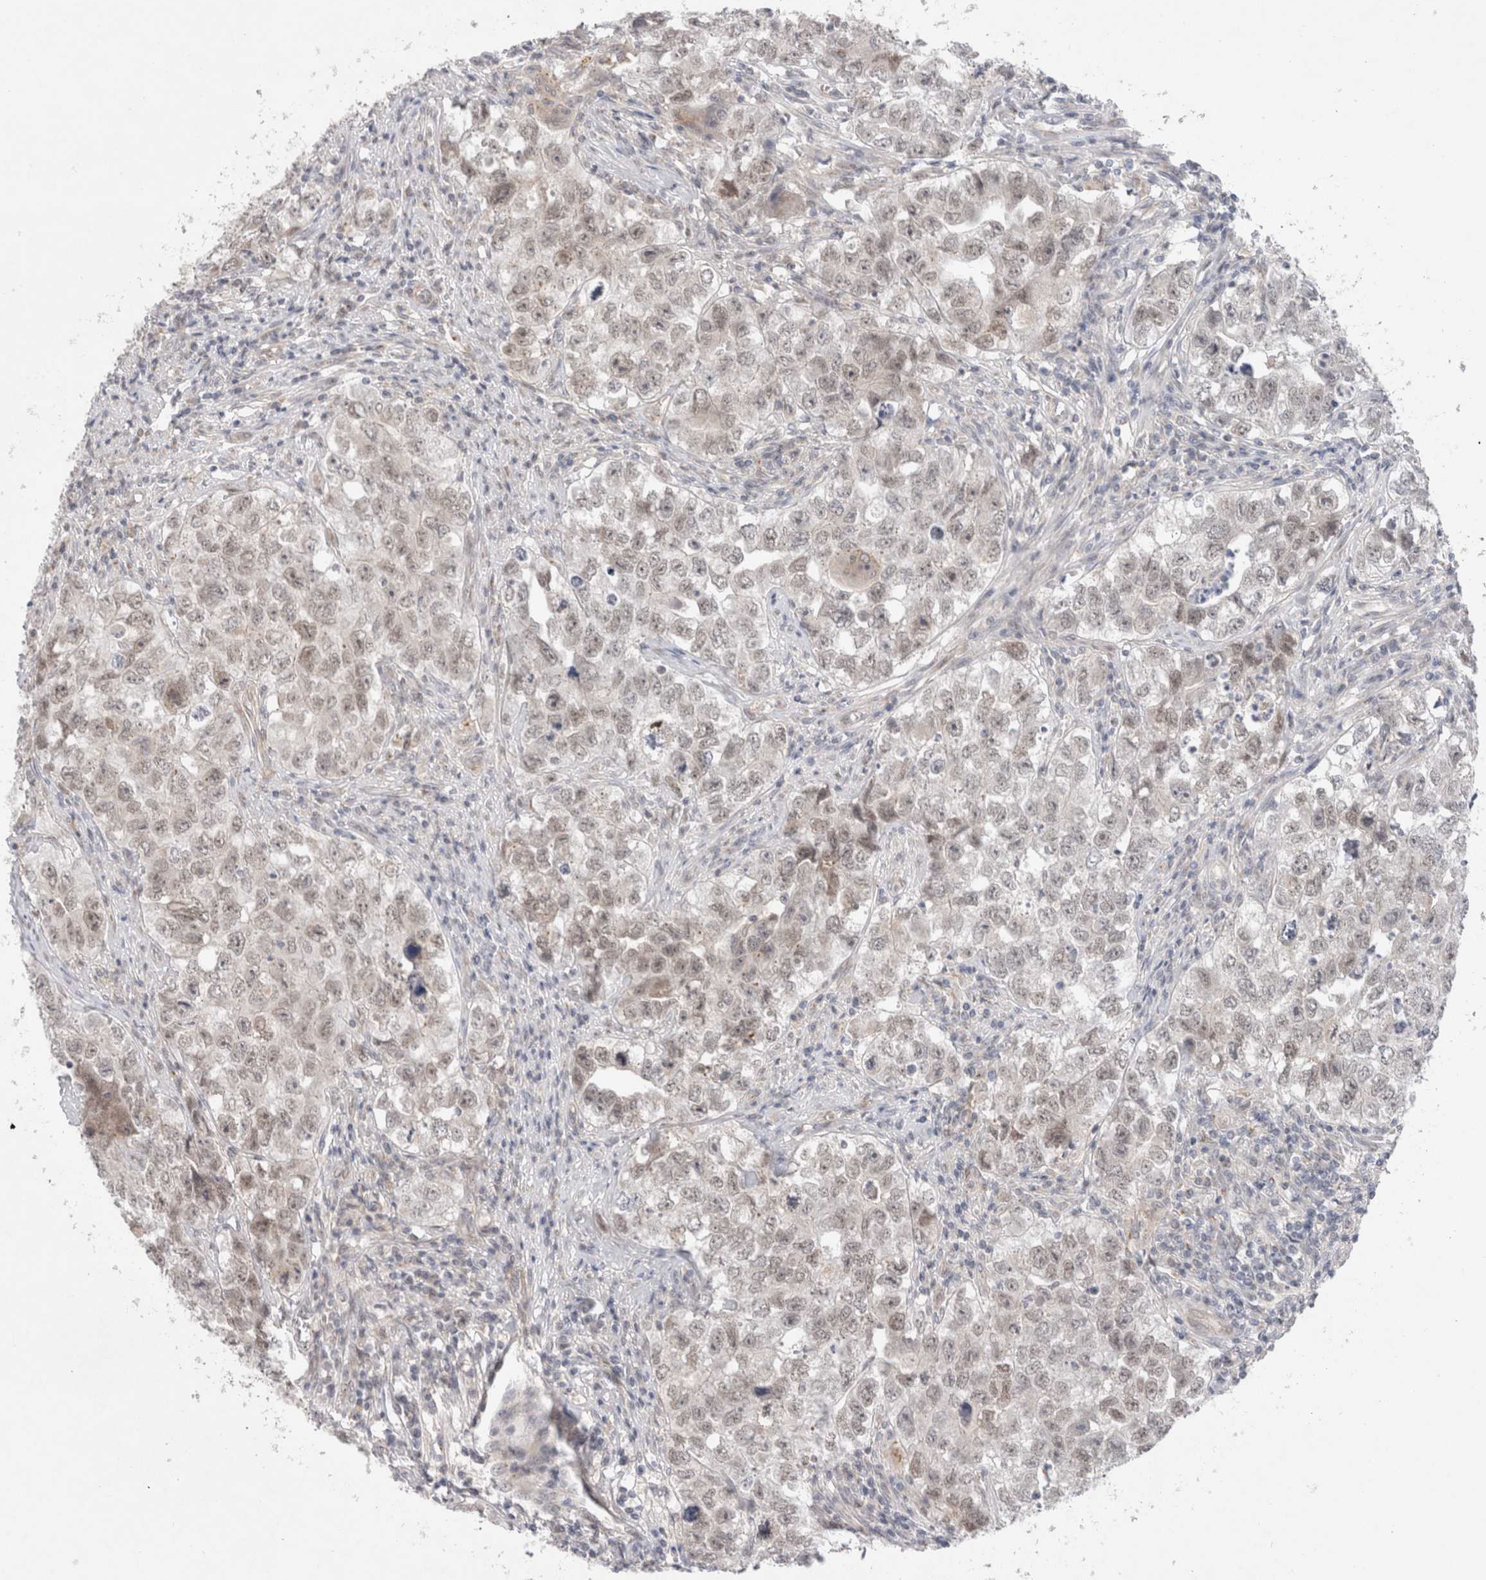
{"staining": {"intensity": "weak", "quantity": ">75%", "location": "nuclear"}, "tissue": "testis cancer", "cell_type": "Tumor cells", "image_type": "cancer", "snomed": [{"axis": "morphology", "description": "Seminoma, NOS"}, {"axis": "morphology", "description": "Carcinoma, Embryonal, NOS"}, {"axis": "topography", "description": "Testis"}], "caption": "Embryonal carcinoma (testis) was stained to show a protein in brown. There is low levels of weak nuclear positivity in about >75% of tumor cells. Immunohistochemistry (ihc) stains the protein in brown and the nuclei are stained blue.", "gene": "BICD2", "patient": {"sex": "male", "age": 43}}